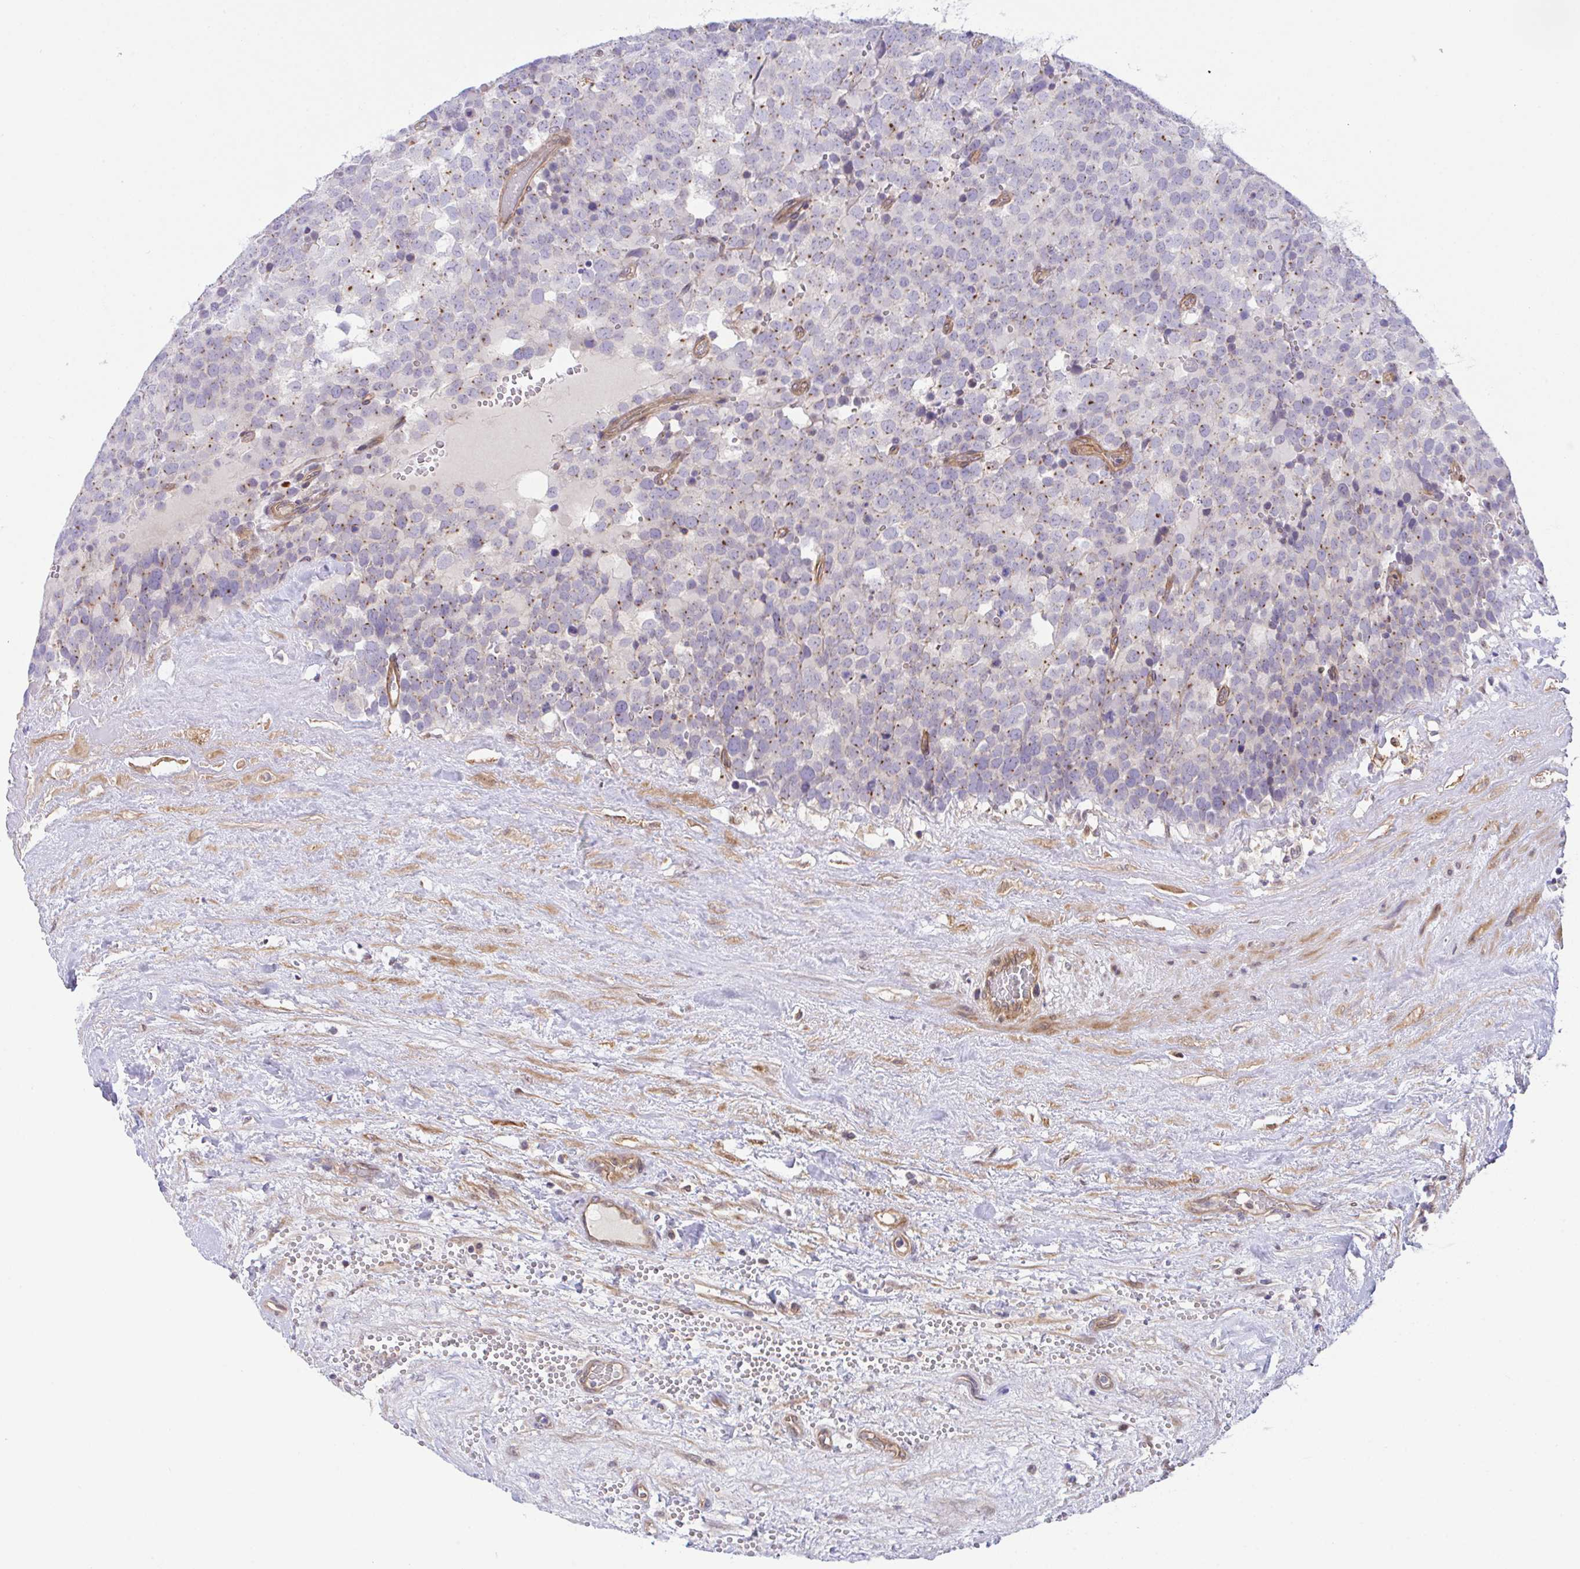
{"staining": {"intensity": "moderate", "quantity": "<25%", "location": "cytoplasmic/membranous"}, "tissue": "testis cancer", "cell_type": "Tumor cells", "image_type": "cancer", "snomed": [{"axis": "morphology", "description": "Seminoma, NOS"}, {"axis": "topography", "description": "Testis"}], "caption": "Immunohistochemistry of testis seminoma shows low levels of moderate cytoplasmic/membranous staining in approximately <25% of tumor cells.", "gene": "ZBED3", "patient": {"sex": "male", "age": 71}}